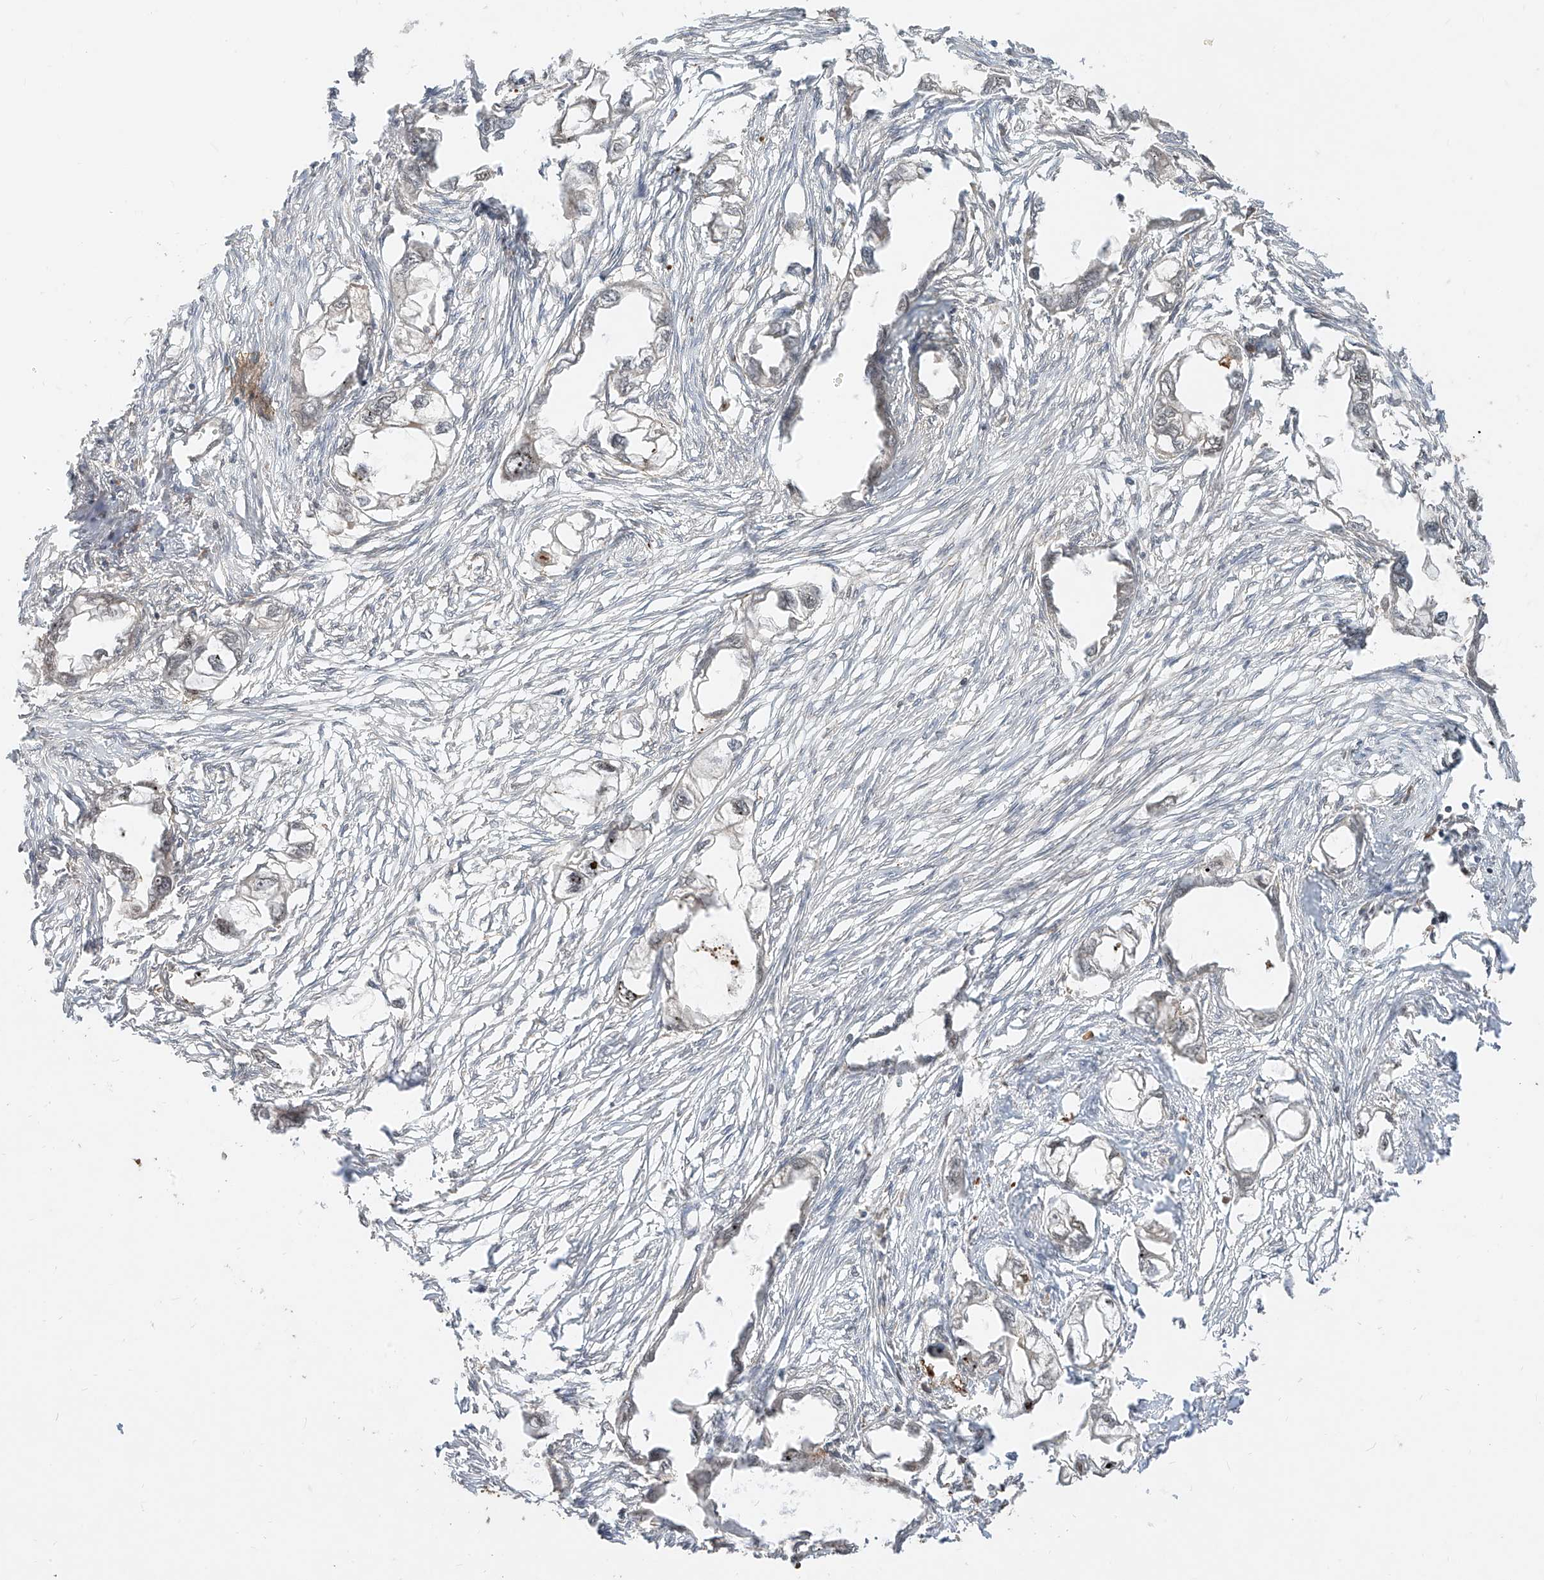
{"staining": {"intensity": "negative", "quantity": "none", "location": "none"}, "tissue": "endometrial cancer", "cell_type": "Tumor cells", "image_type": "cancer", "snomed": [{"axis": "morphology", "description": "Adenocarcinoma, NOS"}, {"axis": "morphology", "description": "Adenocarcinoma, metastatic, NOS"}, {"axis": "topography", "description": "Adipose tissue"}, {"axis": "topography", "description": "Endometrium"}], "caption": "IHC of endometrial cancer displays no positivity in tumor cells.", "gene": "LCOR", "patient": {"sex": "female", "age": 67}}